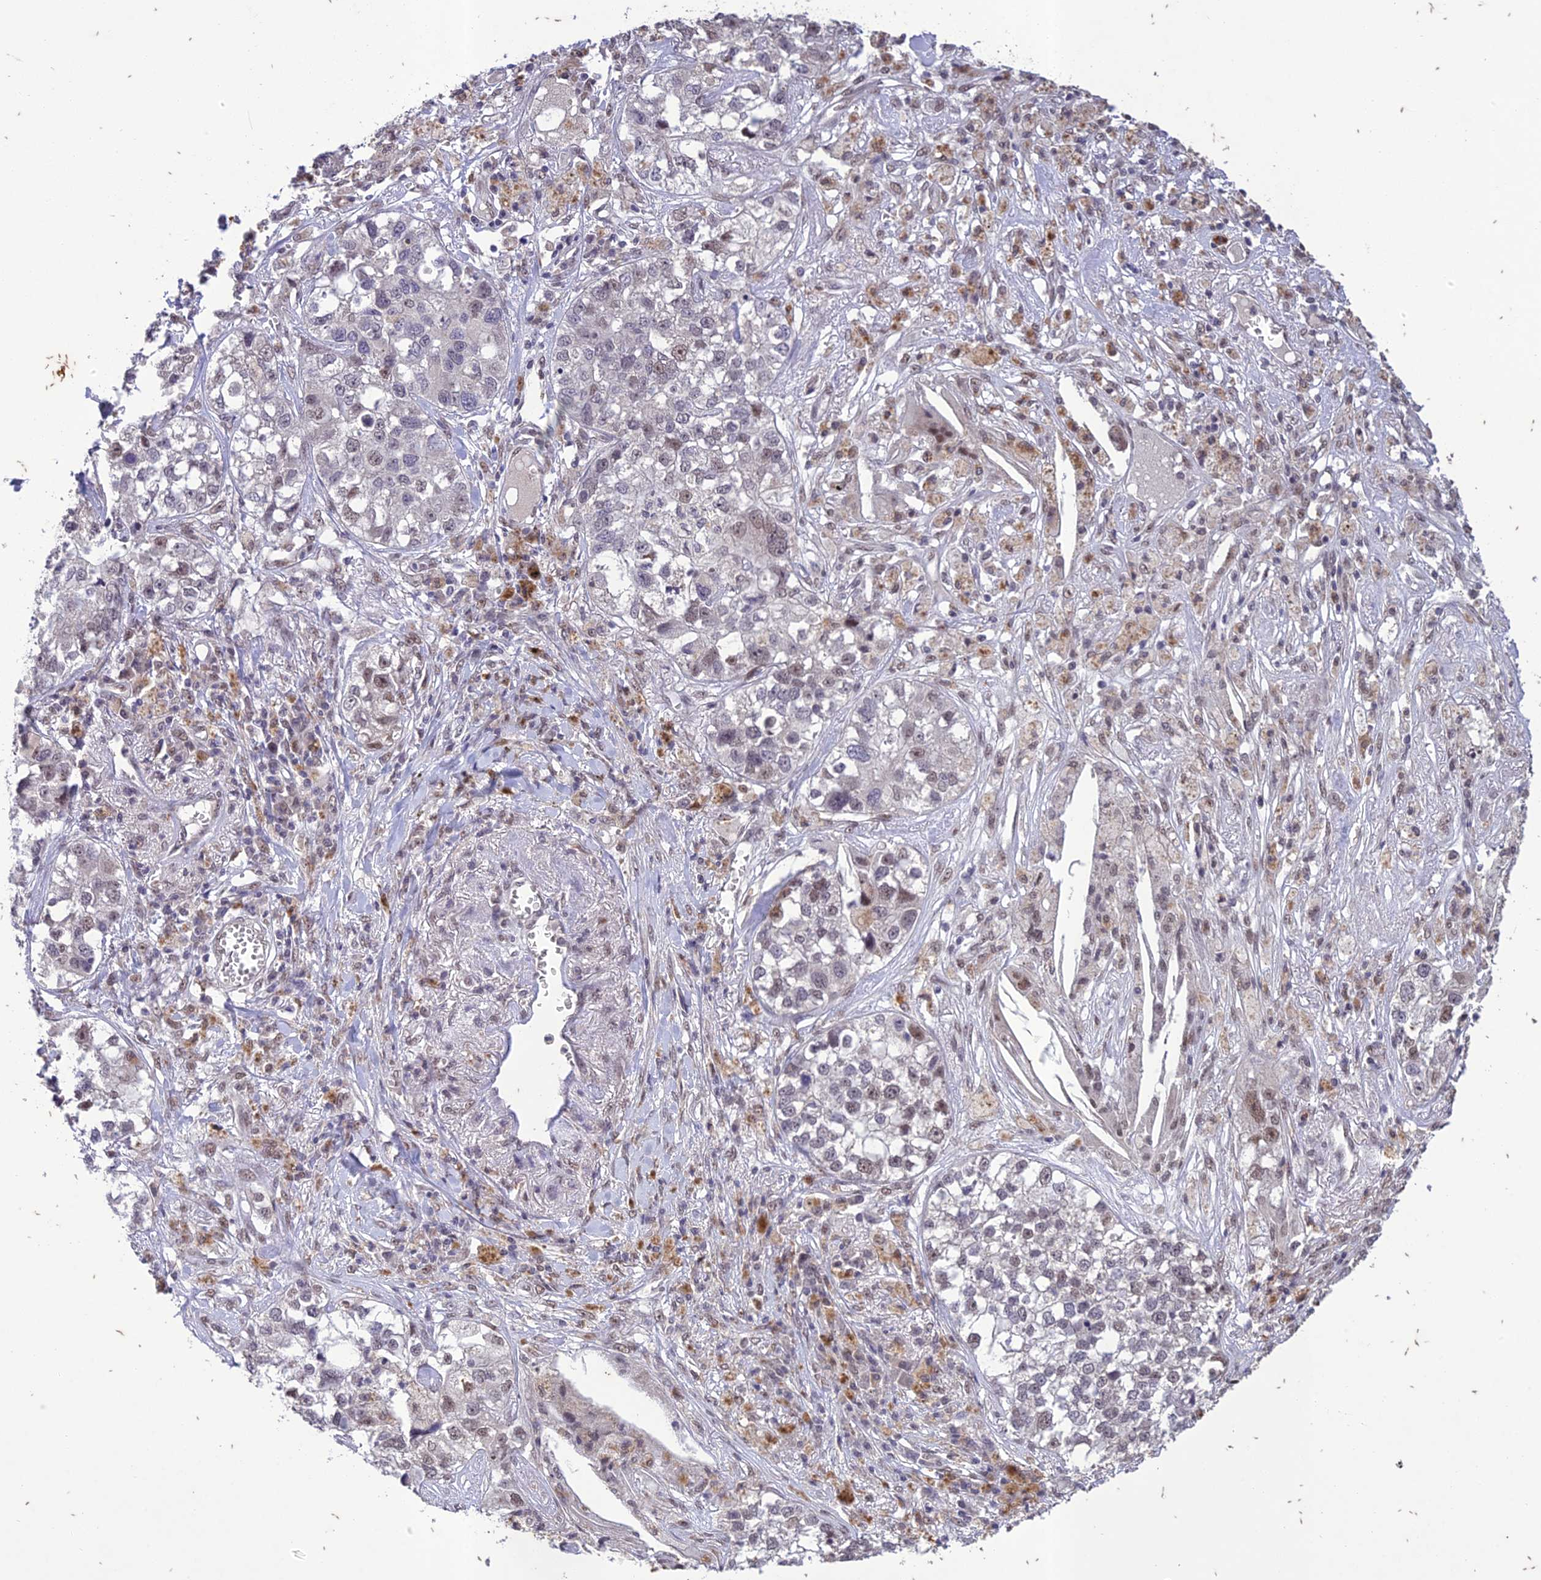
{"staining": {"intensity": "weak", "quantity": "<25%", "location": "nuclear"}, "tissue": "lung cancer", "cell_type": "Tumor cells", "image_type": "cancer", "snomed": [{"axis": "morphology", "description": "Adenocarcinoma, NOS"}, {"axis": "topography", "description": "Lung"}], "caption": "High magnification brightfield microscopy of lung adenocarcinoma stained with DAB (brown) and counterstained with hematoxylin (blue): tumor cells show no significant expression.", "gene": "POP4", "patient": {"sex": "male", "age": 49}}